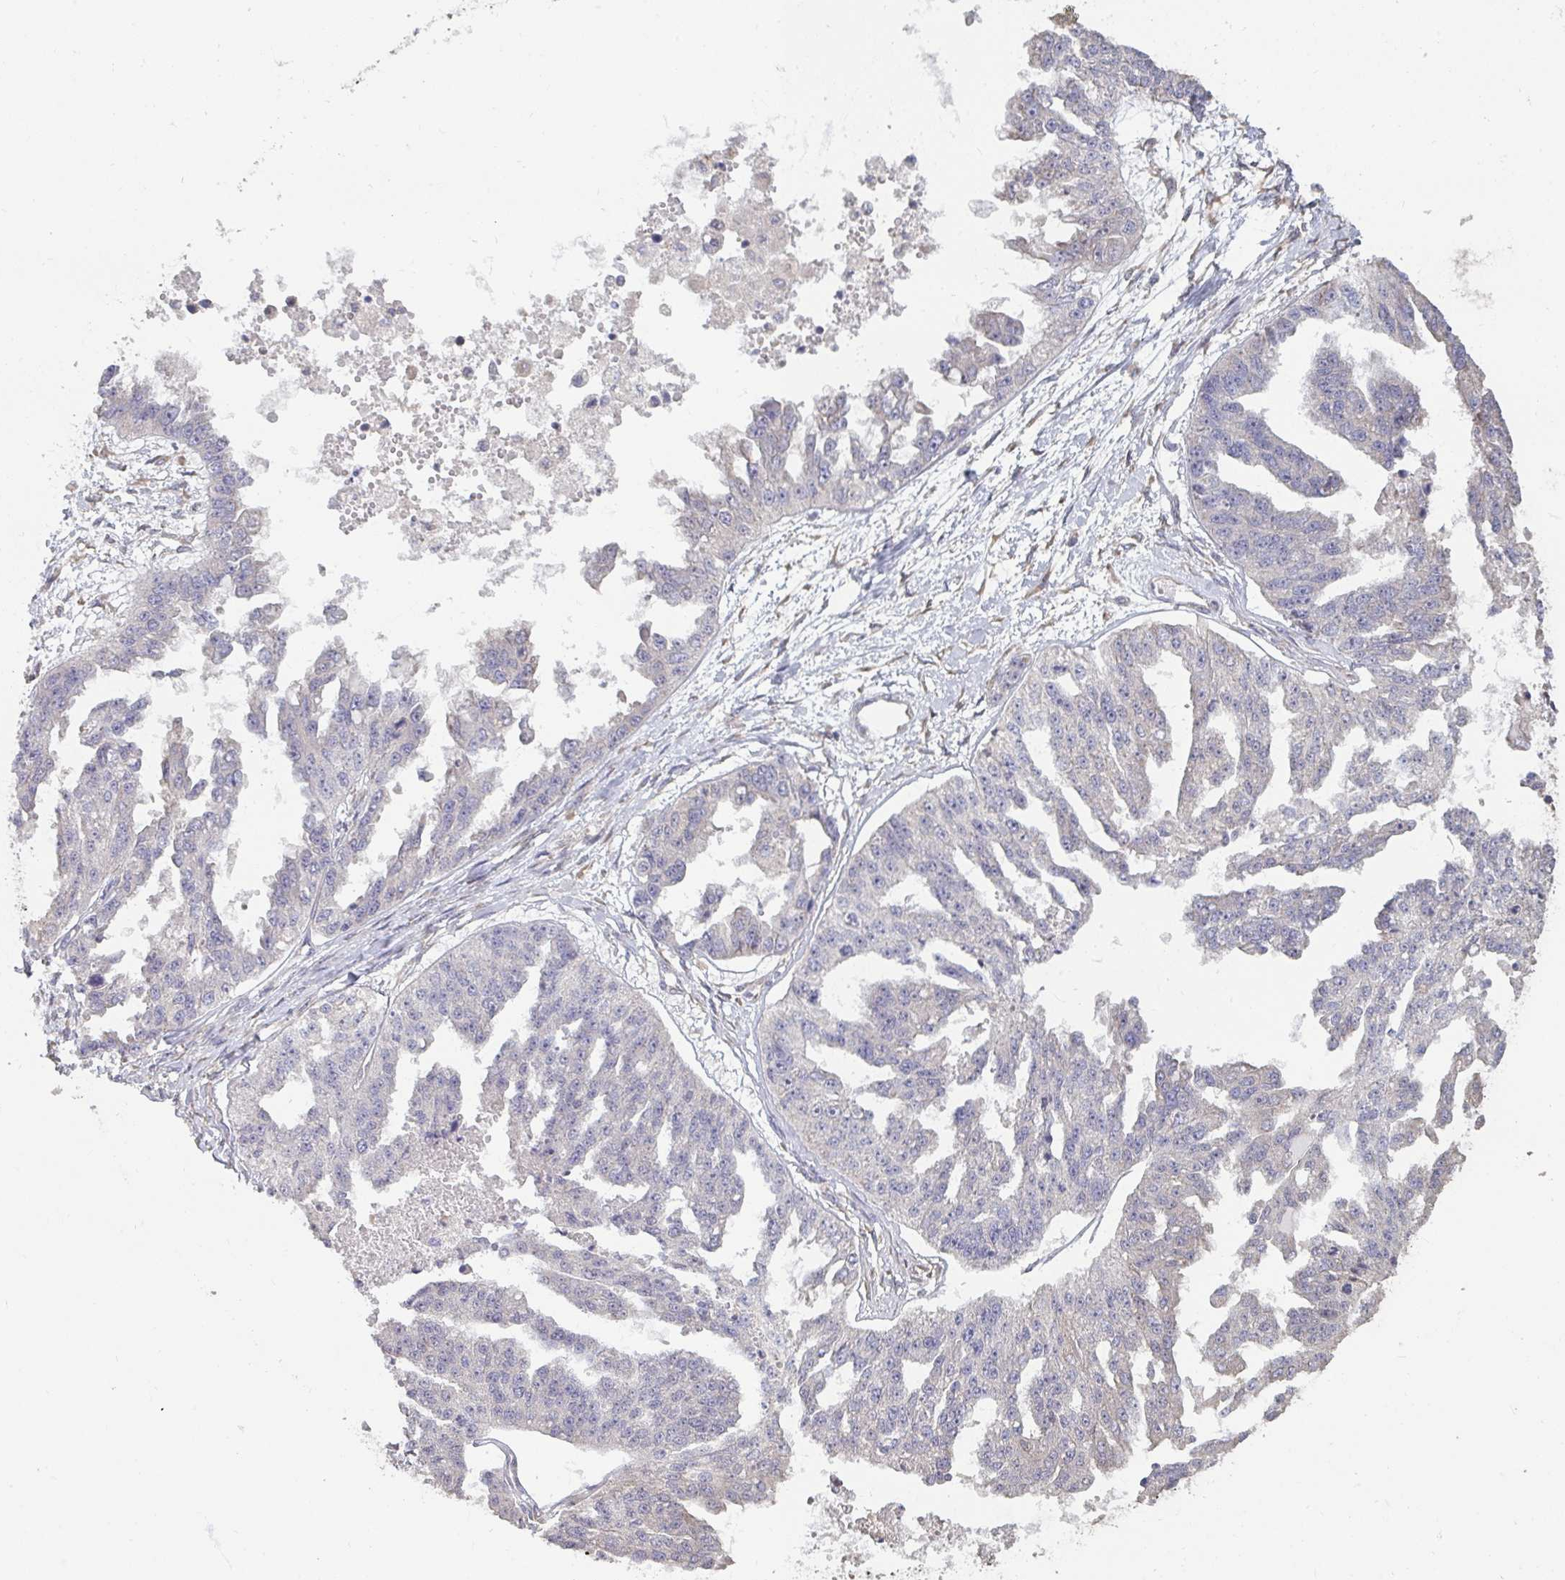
{"staining": {"intensity": "negative", "quantity": "none", "location": "none"}, "tissue": "ovarian cancer", "cell_type": "Tumor cells", "image_type": "cancer", "snomed": [{"axis": "morphology", "description": "Cystadenocarcinoma, serous, NOS"}, {"axis": "topography", "description": "Ovary"}], "caption": "This is a histopathology image of immunohistochemistry (IHC) staining of ovarian cancer (serous cystadenocarcinoma), which shows no positivity in tumor cells.", "gene": "ZFYVE28", "patient": {"sex": "female", "age": 58}}